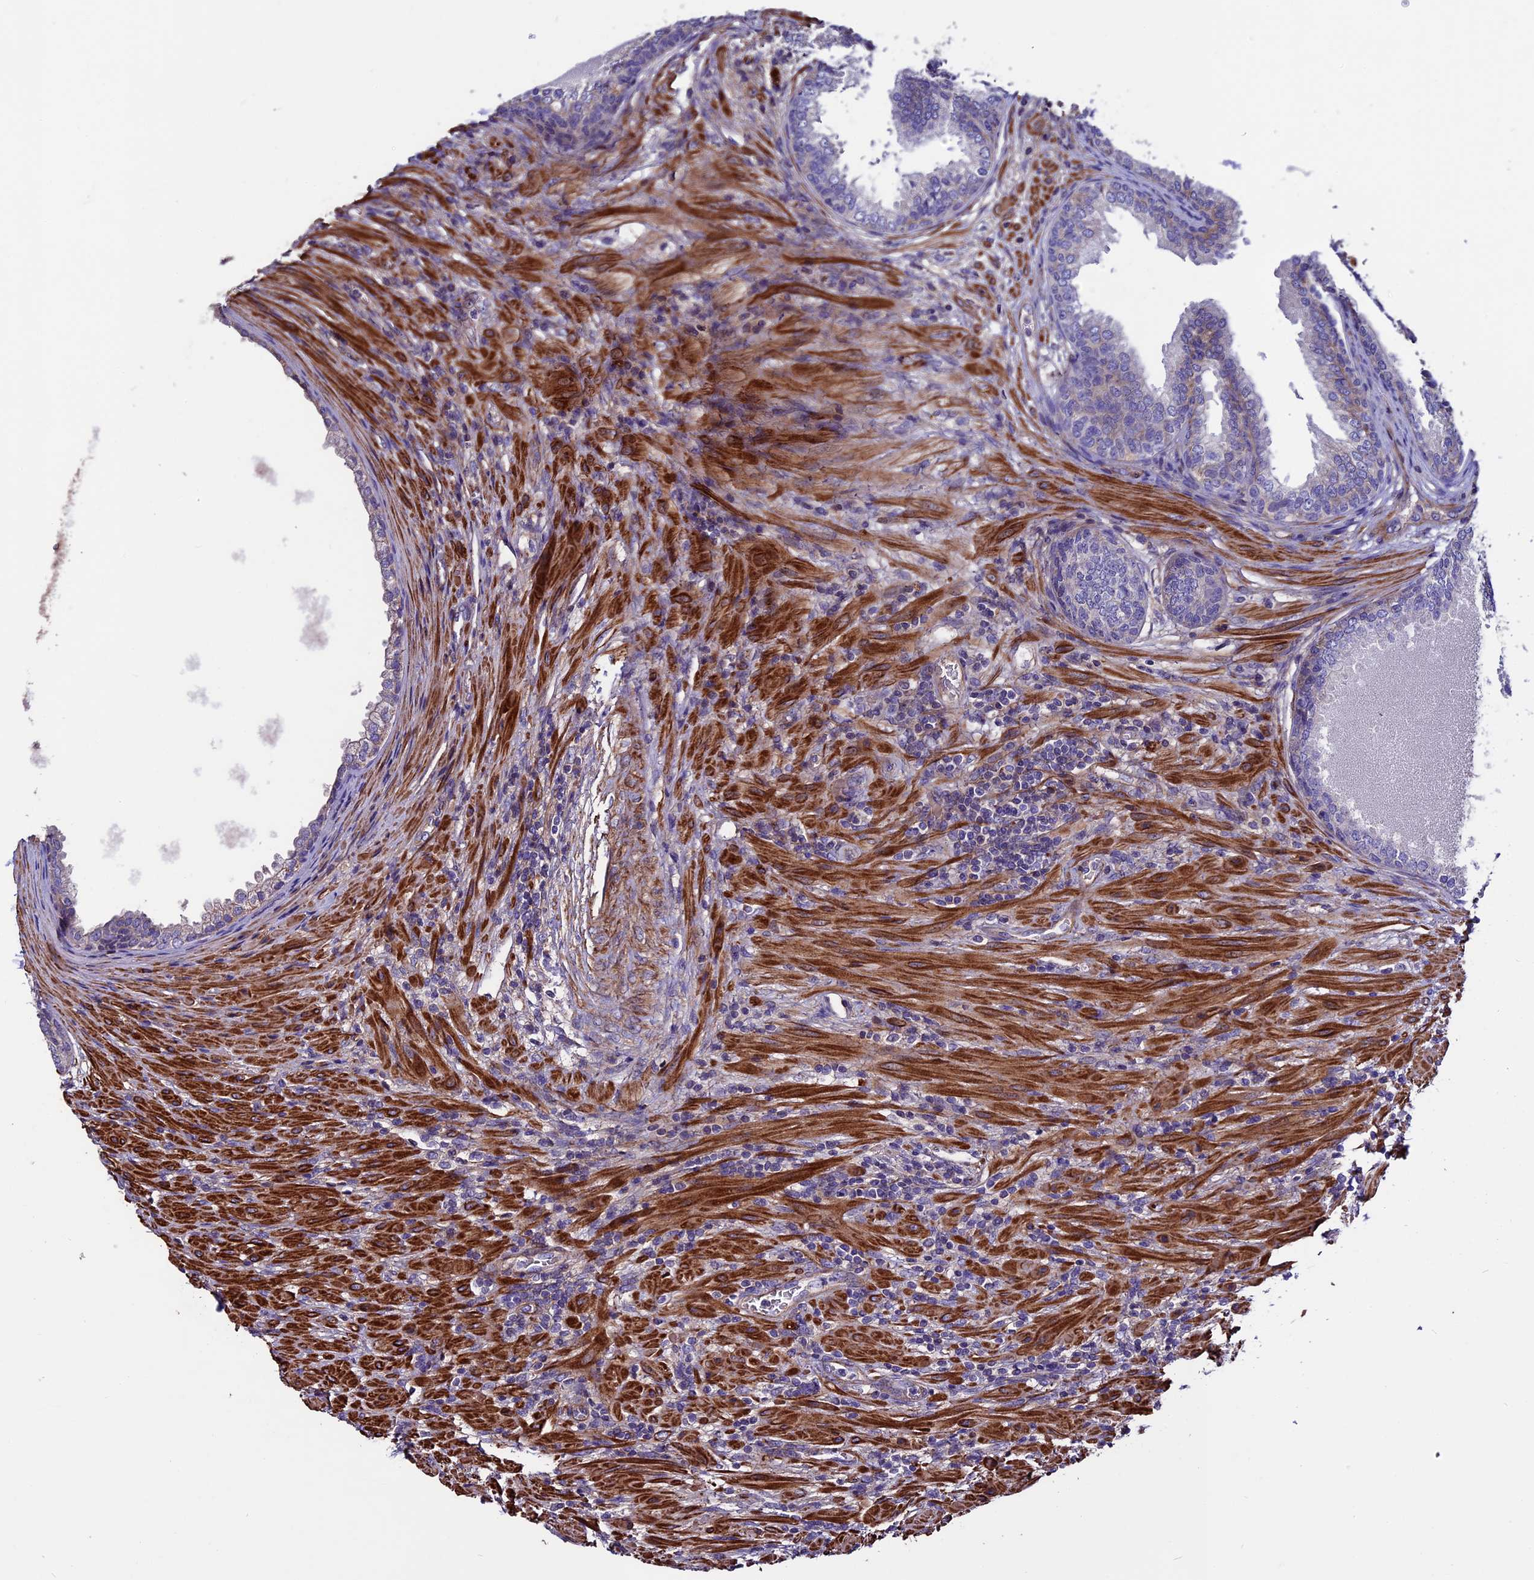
{"staining": {"intensity": "weak", "quantity": "<25%", "location": "cytoplasmic/membranous"}, "tissue": "prostate", "cell_type": "Glandular cells", "image_type": "normal", "snomed": [{"axis": "morphology", "description": "Normal tissue, NOS"}, {"axis": "topography", "description": "Prostate"}], "caption": "This is a photomicrograph of IHC staining of unremarkable prostate, which shows no staining in glandular cells.", "gene": "EVA1B", "patient": {"sex": "male", "age": 76}}